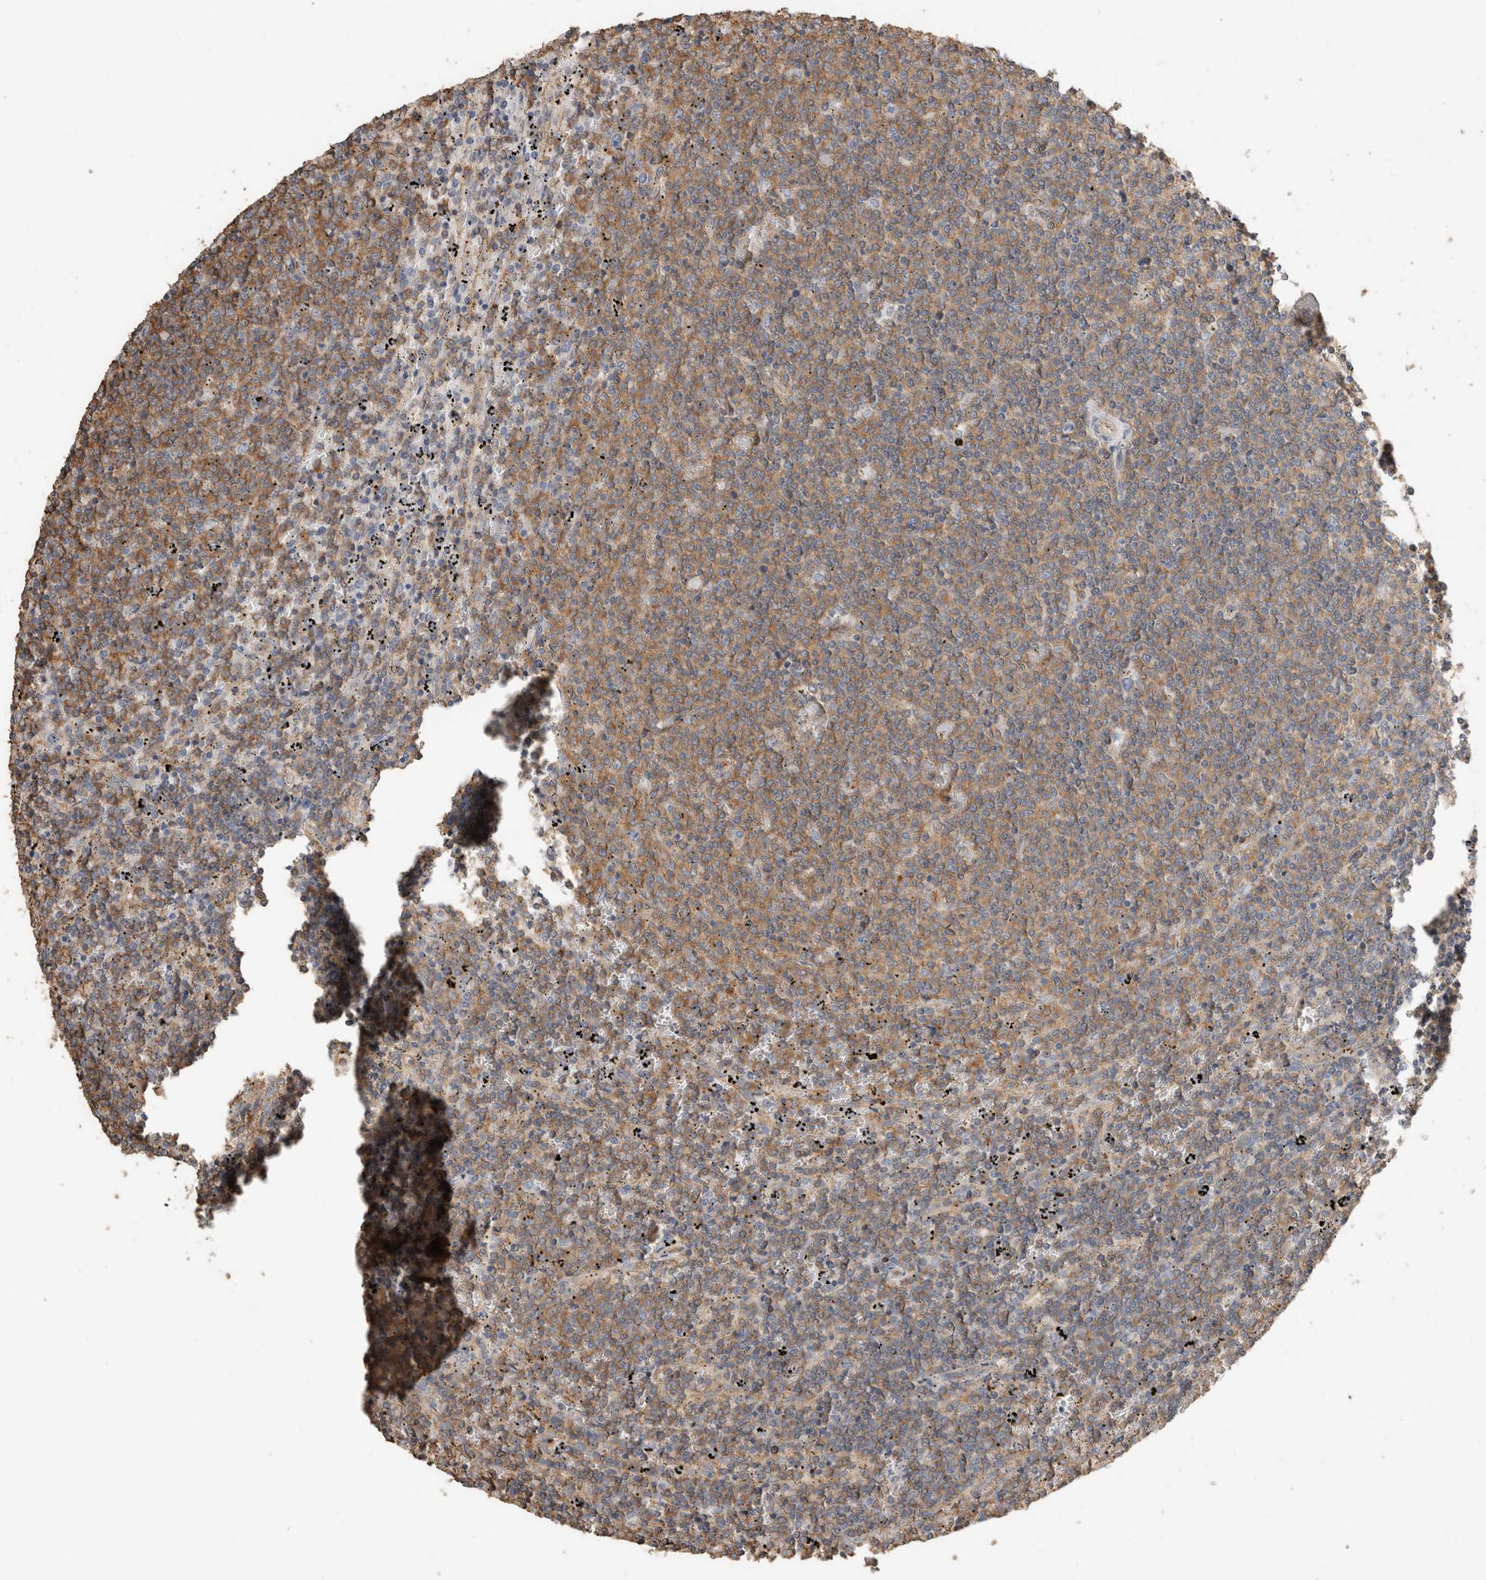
{"staining": {"intensity": "moderate", "quantity": ">75%", "location": "cytoplasmic/membranous"}, "tissue": "lymphoma", "cell_type": "Tumor cells", "image_type": "cancer", "snomed": [{"axis": "morphology", "description": "Malignant lymphoma, non-Hodgkin's type, Low grade"}, {"axis": "topography", "description": "Spleen"}], "caption": "Low-grade malignant lymphoma, non-Hodgkin's type stained with a brown dye reveals moderate cytoplasmic/membranous positive positivity in about >75% of tumor cells.", "gene": "EIF4G3", "patient": {"sex": "female", "age": 50}}